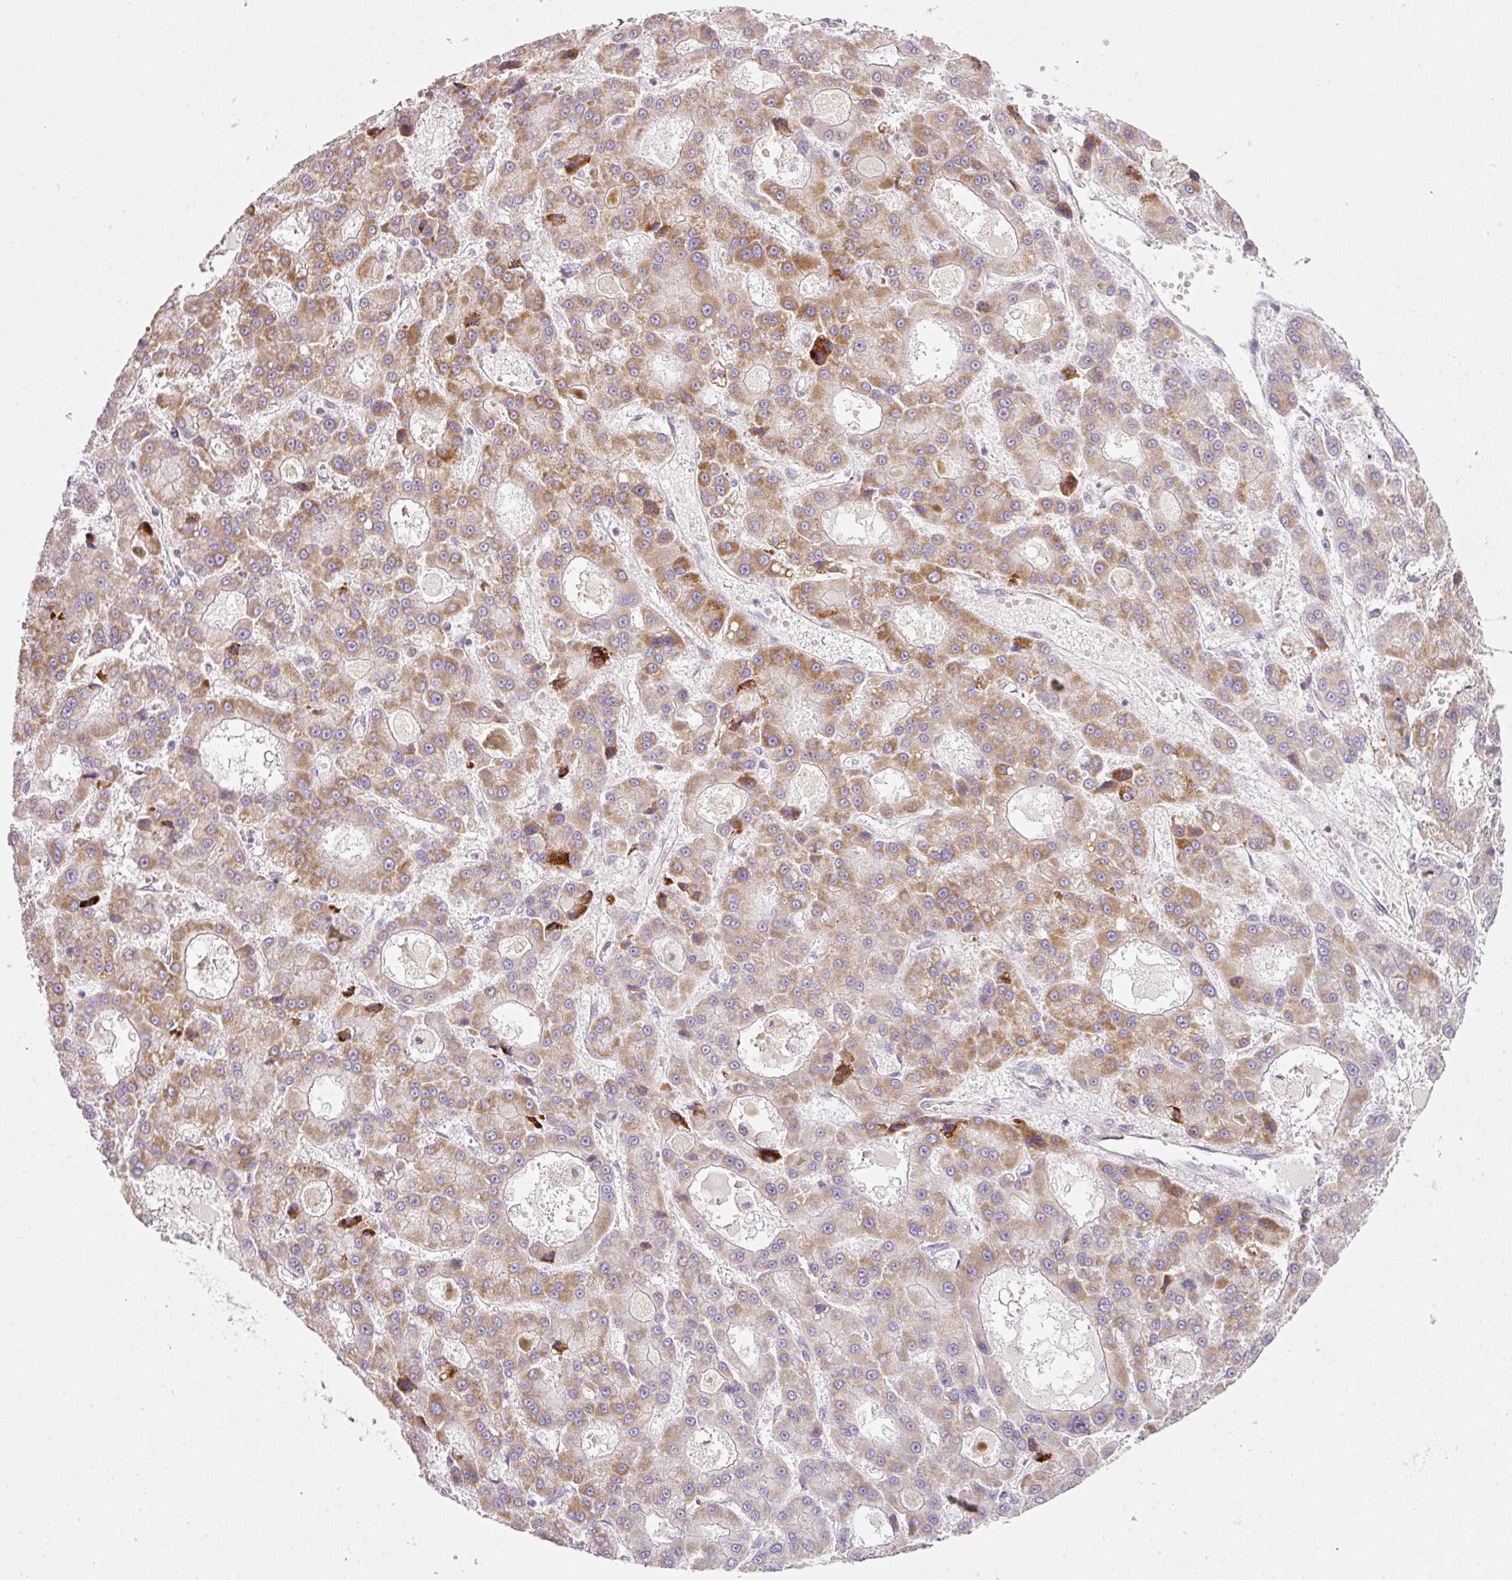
{"staining": {"intensity": "moderate", "quantity": ">75%", "location": "cytoplasmic/membranous"}, "tissue": "liver cancer", "cell_type": "Tumor cells", "image_type": "cancer", "snomed": [{"axis": "morphology", "description": "Carcinoma, Hepatocellular, NOS"}, {"axis": "topography", "description": "Liver"}], "caption": "Immunohistochemistry (IHC) image of neoplastic tissue: liver cancer stained using immunohistochemistry displays medium levels of moderate protein expression localized specifically in the cytoplasmic/membranous of tumor cells, appearing as a cytoplasmic/membranous brown color.", "gene": "NDUFA1", "patient": {"sex": "male", "age": 70}}